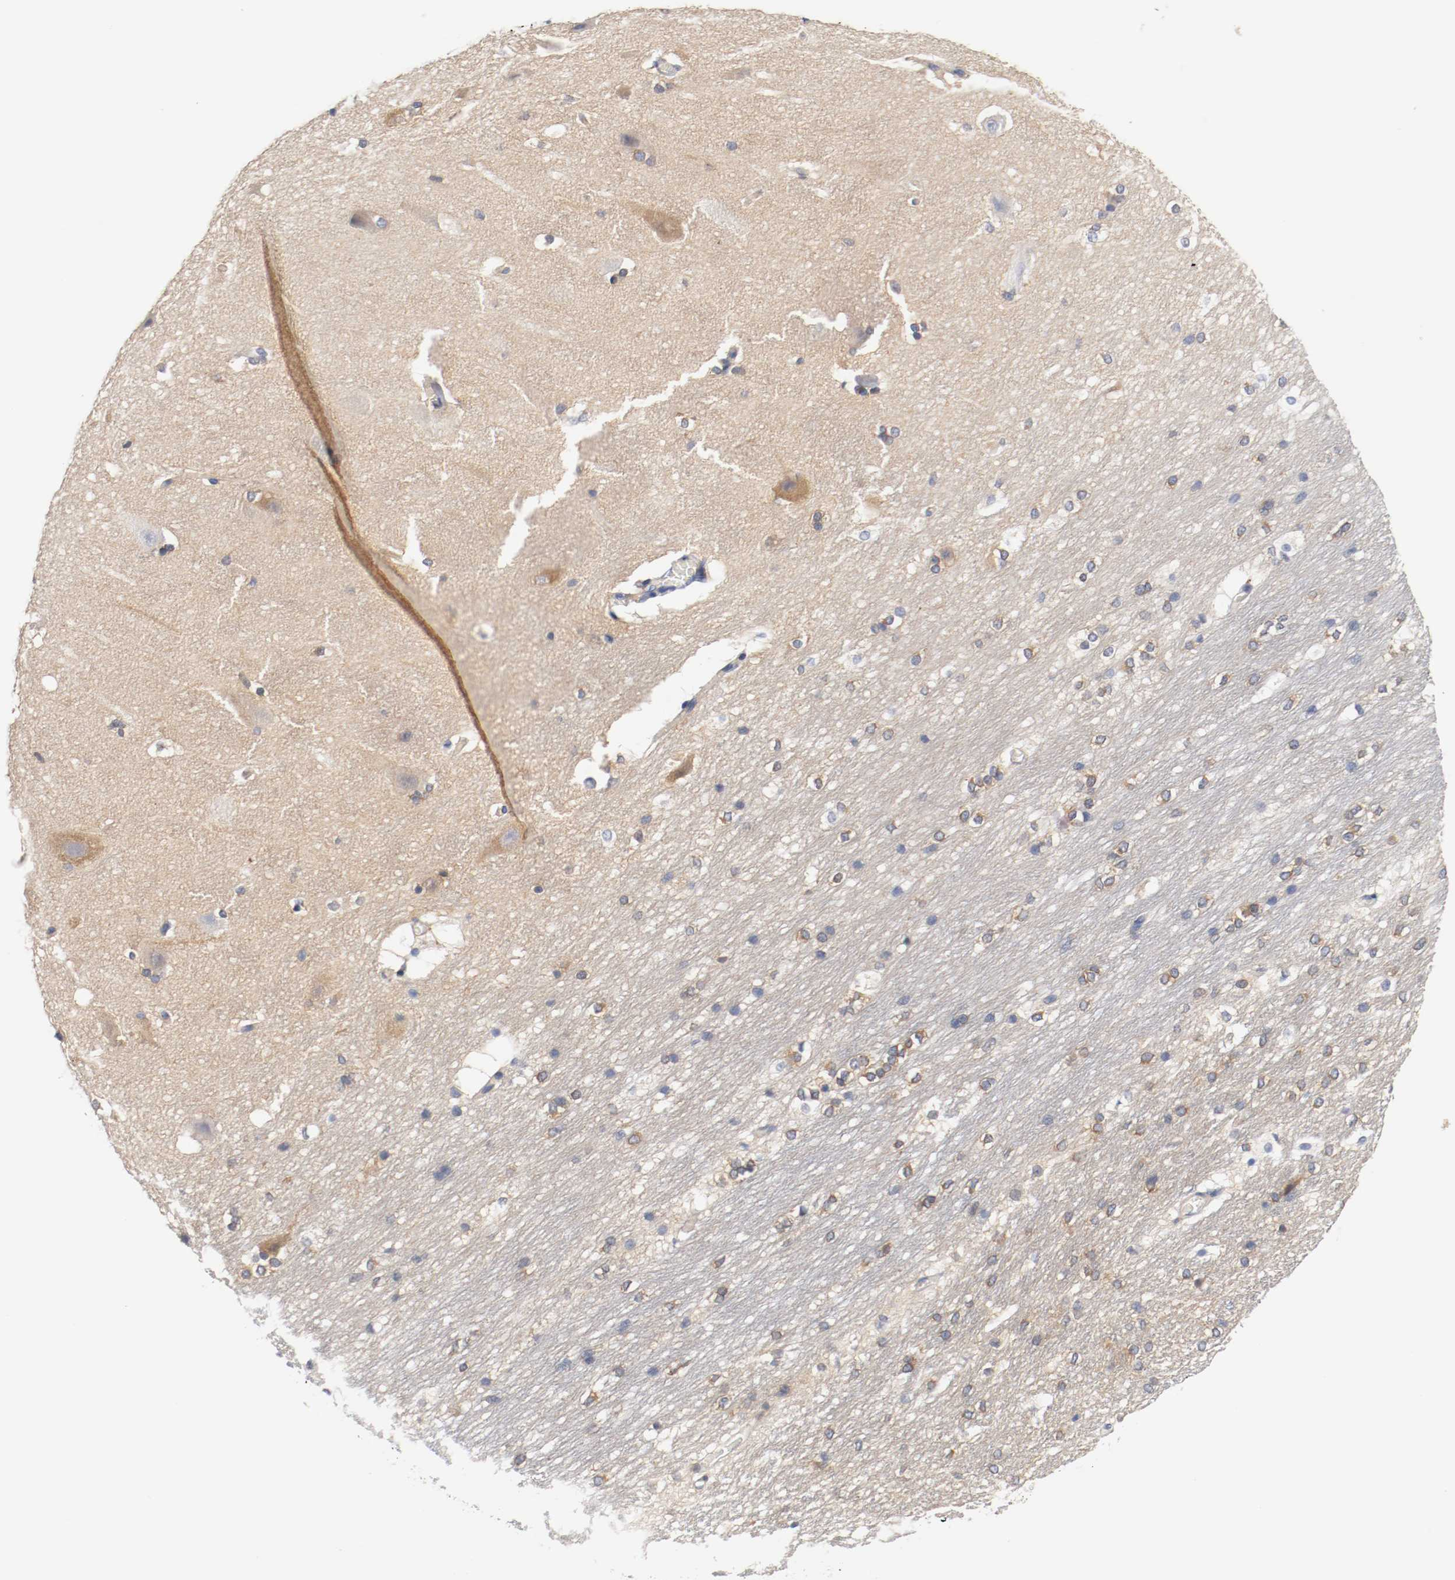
{"staining": {"intensity": "negative", "quantity": "none", "location": "none"}, "tissue": "hippocampus", "cell_type": "Glial cells", "image_type": "normal", "snomed": [{"axis": "morphology", "description": "Normal tissue, NOS"}, {"axis": "topography", "description": "Hippocampus"}], "caption": "A micrograph of hippocampus stained for a protein reveals no brown staining in glial cells. Nuclei are stained in blue.", "gene": "HGS", "patient": {"sex": "female", "age": 19}}